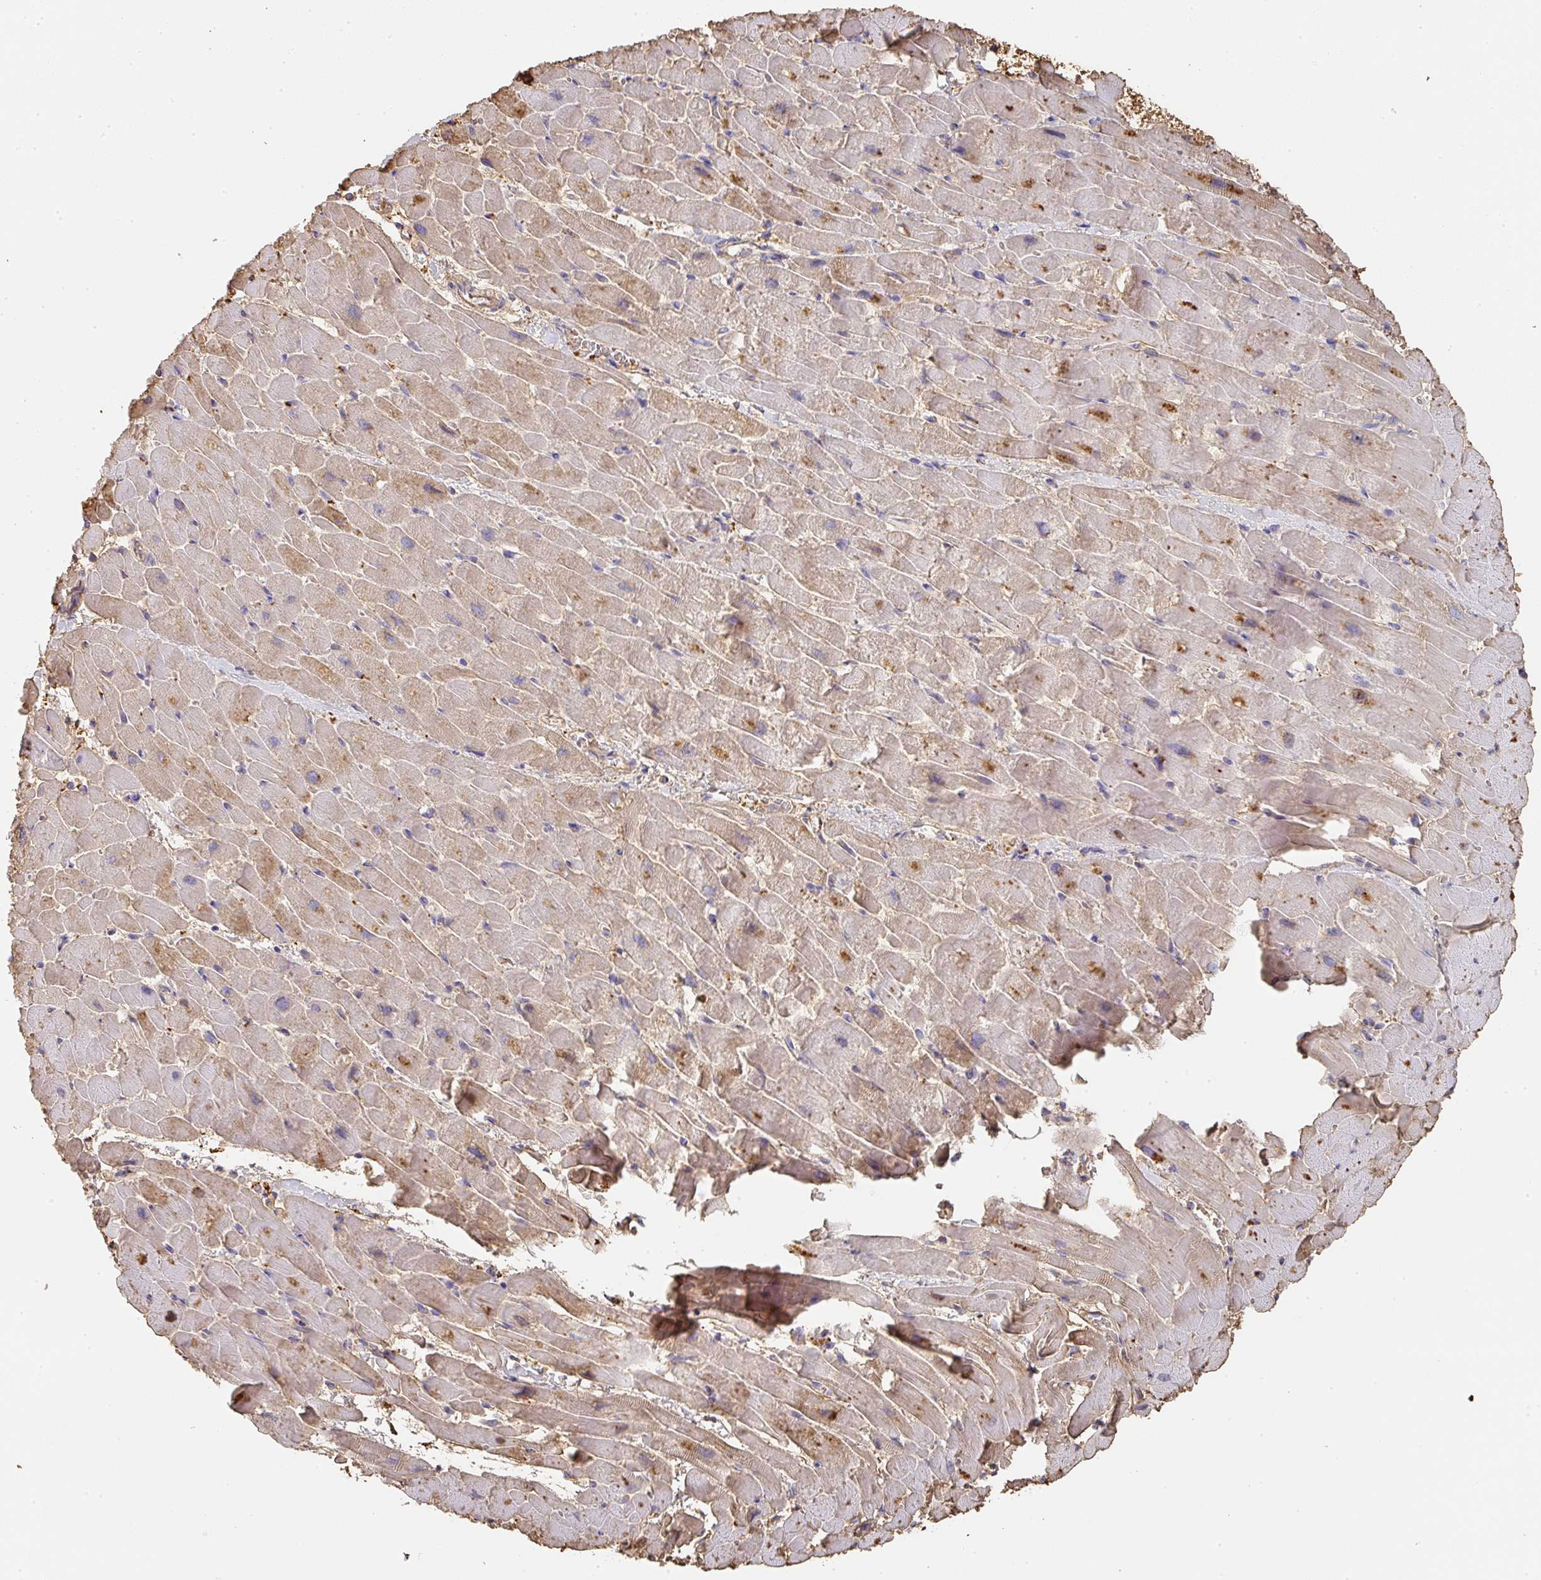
{"staining": {"intensity": "weak", "quantity": "25%-75%", "location": "cytoplasmic/membranous"}, "tissue": "heart muscle", "cell_type": "Cardiomyocytes", "image_type": "normal", "snomed": [{"axis": "morphology", "description": "Normal tissue, NOS"}, {"axis": "topography", "description": "Heart"}], "caption": "Immunohistochemistry of unremarkable human heart muscle shows low levels of weak cytoplasmic/membranous positivity in approximately 25%-75% of cardiomyocytes.", "gene": "ALB", "patient": {"sex": "male", "age": 37}}